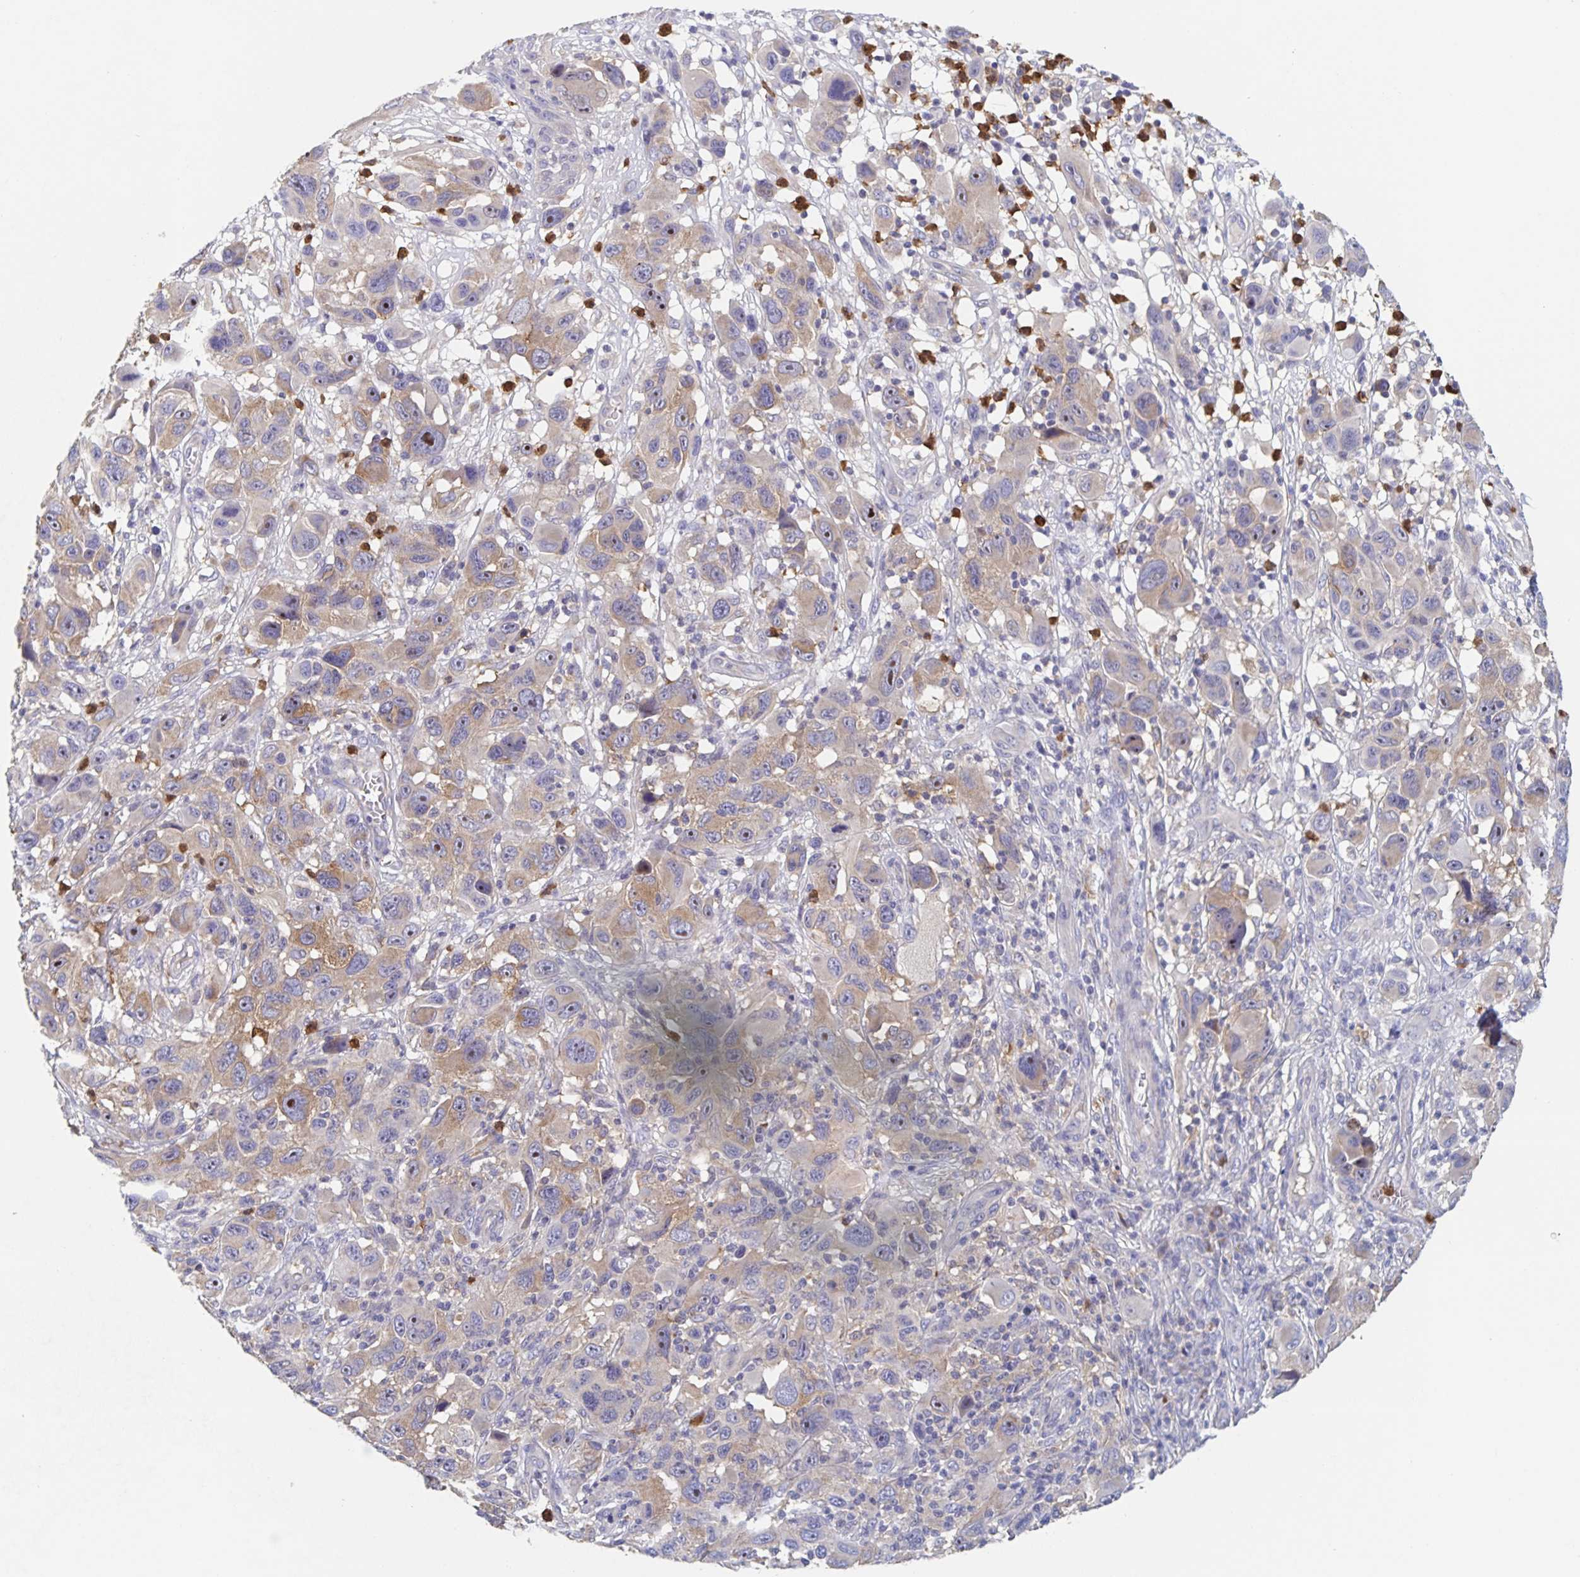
{"staining": {"intensity": "weak", "quantity": "25%-75%", "location": "cytoplasmic/membranous"}, "tissue": "melanoma", "cell_type": "Tumor cells", "image_type": "cancer", "snomed": [{"axis": "morphology", "description": "Malignant melanoma, NOS"}, {"axis": "topography", "description": "Skin"}], "caption": "A low amount of weak cytoplasmic/membranous positivity is seen in about 25%-75% of tumor cells in melanoma tissue.", "gene": "CDC42BPG", "patient": {"sex": "male", "age": 53}}